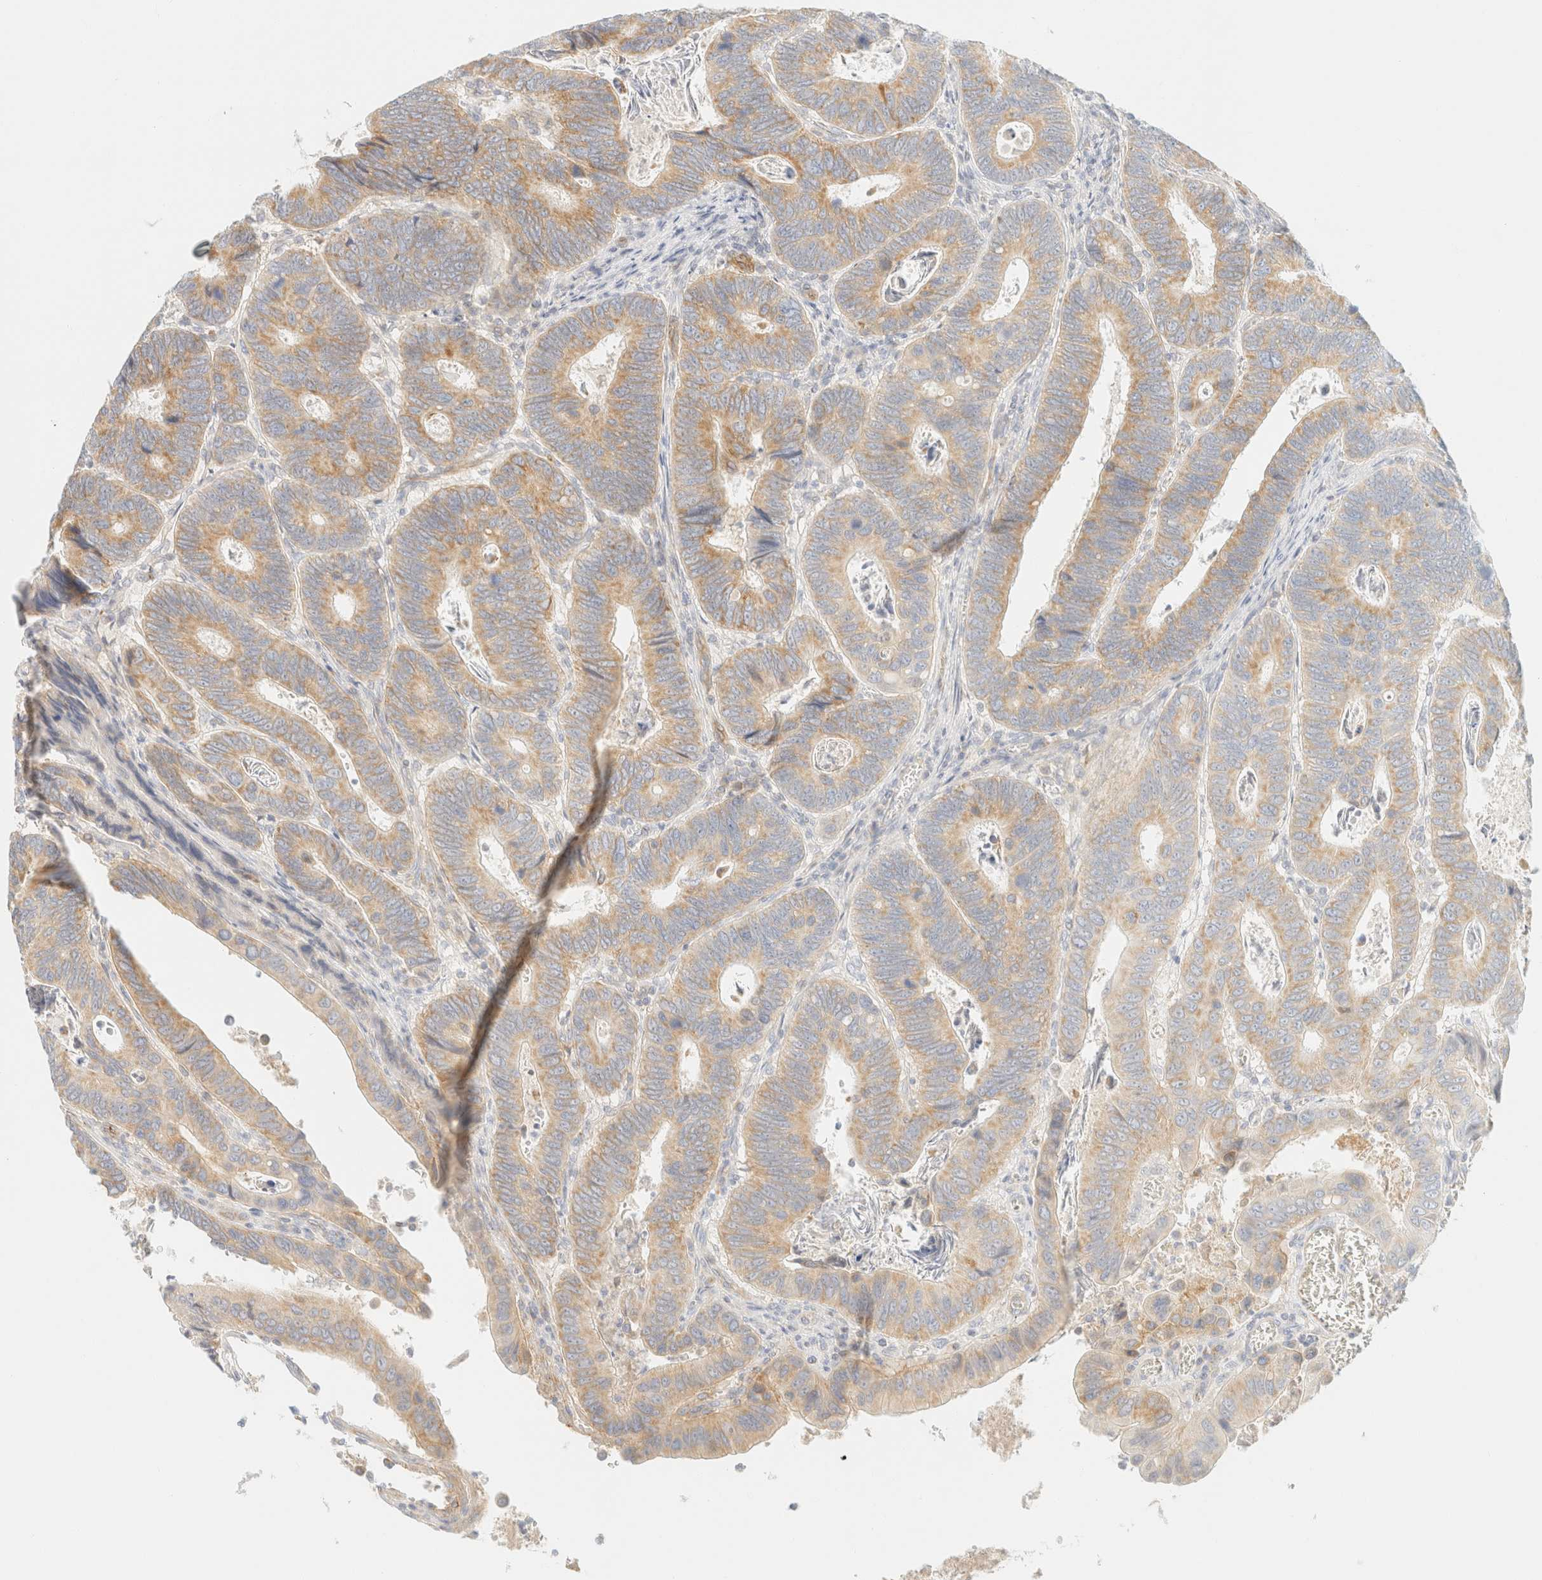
{"staining": {"intensity": "moderate", "quantity": ">75%", "location": "cytoplasmic/membranous"}, "tissue": "colorectal cancer", "cell_type": "Tumor cells", "image_type": "cancer", "snomed": [{"axis": "morphology", "description": "Adenocarcinoma, NOS"}, {"axis": "topography", "description": "Colon"}], "caption": "IHC micrograph of neoplastic tissue: colorectal adenocarcinoma stained using immunohistochemistry demonstrates medium levels of moderate protein expression localized specifically in the cytoplasmic/membranous of tumor cells, appearing as a cytoplasmic/membranous brown color.", "gene": "MRM3", "patient": {"sex": "male", "age": 72}}